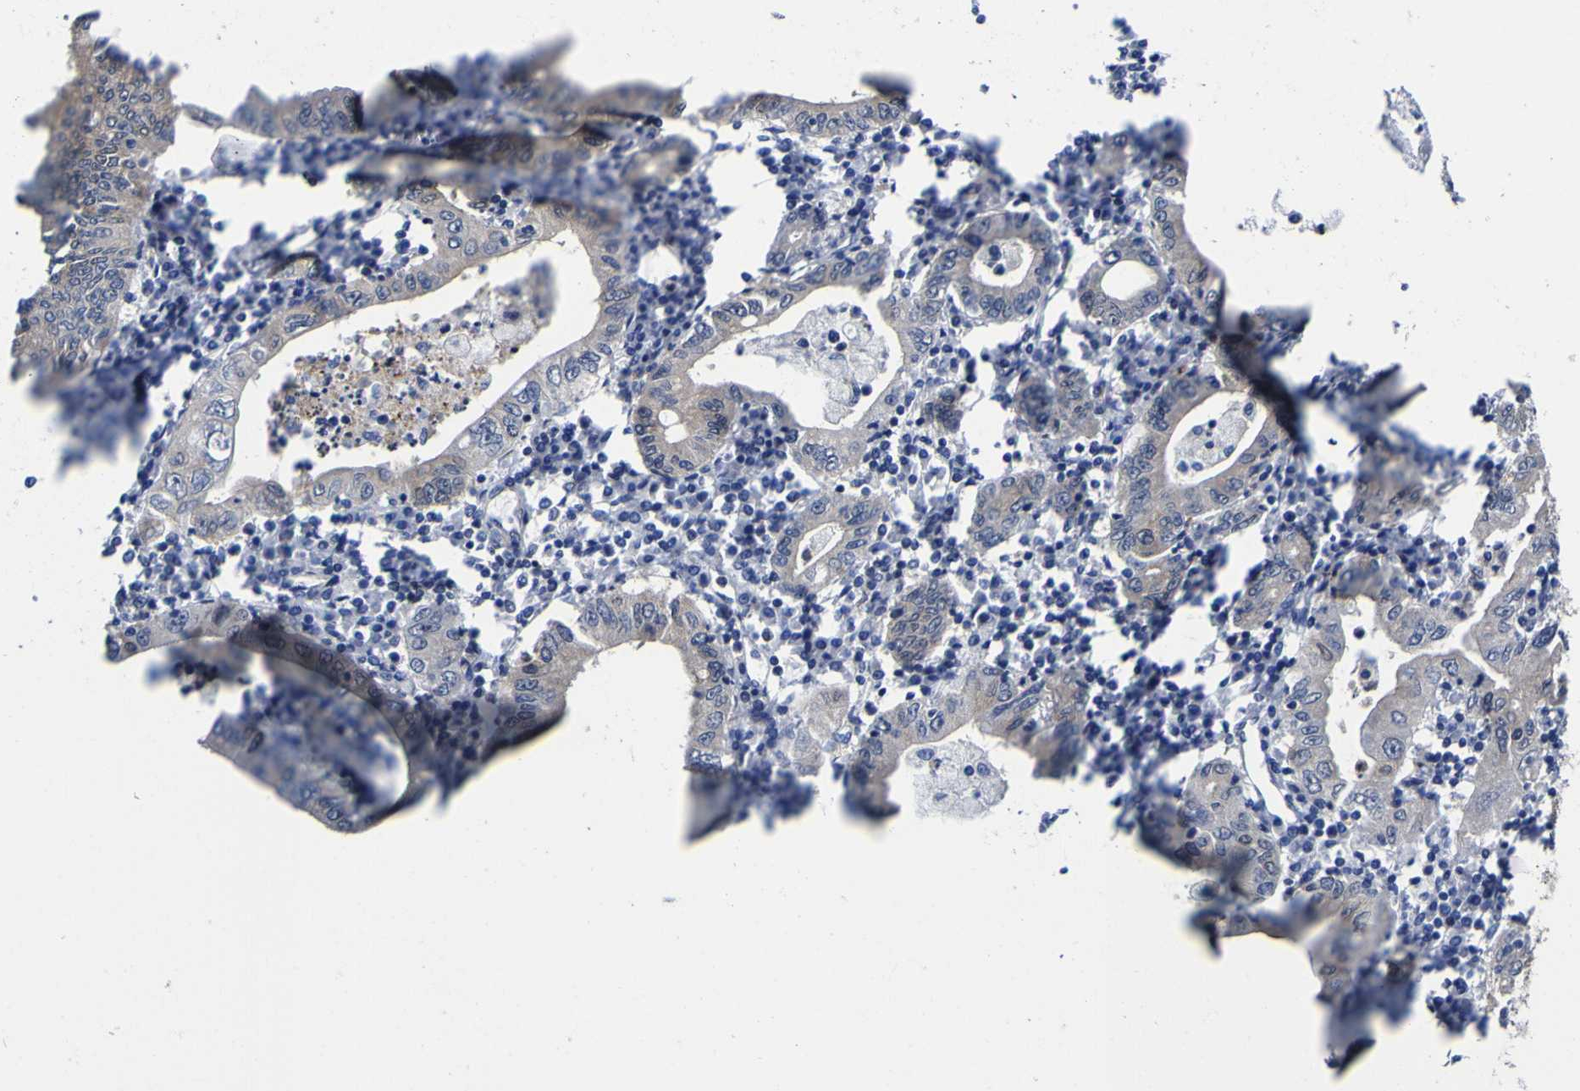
{"staining": {"intensity": "negative", "quantity": "none", "location": "none"}, "tissue": "stomach cancer", "cell_type": "Tumor cells", "image_type": "cancer", "snomed": [{"axis": "morphology", "description": "Normal tissue, NOS"}, {"axis": "morphology", "description": "Adenocarcinoma, NOS"}, {"axis": "topography", "description": "Esophagus"}, {"axis": "topography", "description": "Stomach, upper"}, {"axis": "topography", "description": "Peripheral nerve tissue"}], "caption": "This is an immunohistochemistry (IHC) micrograph of adenocarcinoma (stomach). There is no staining in tumor cells.", "gene": "CASP6", "patient": {"sex": "male", "age": 62}}